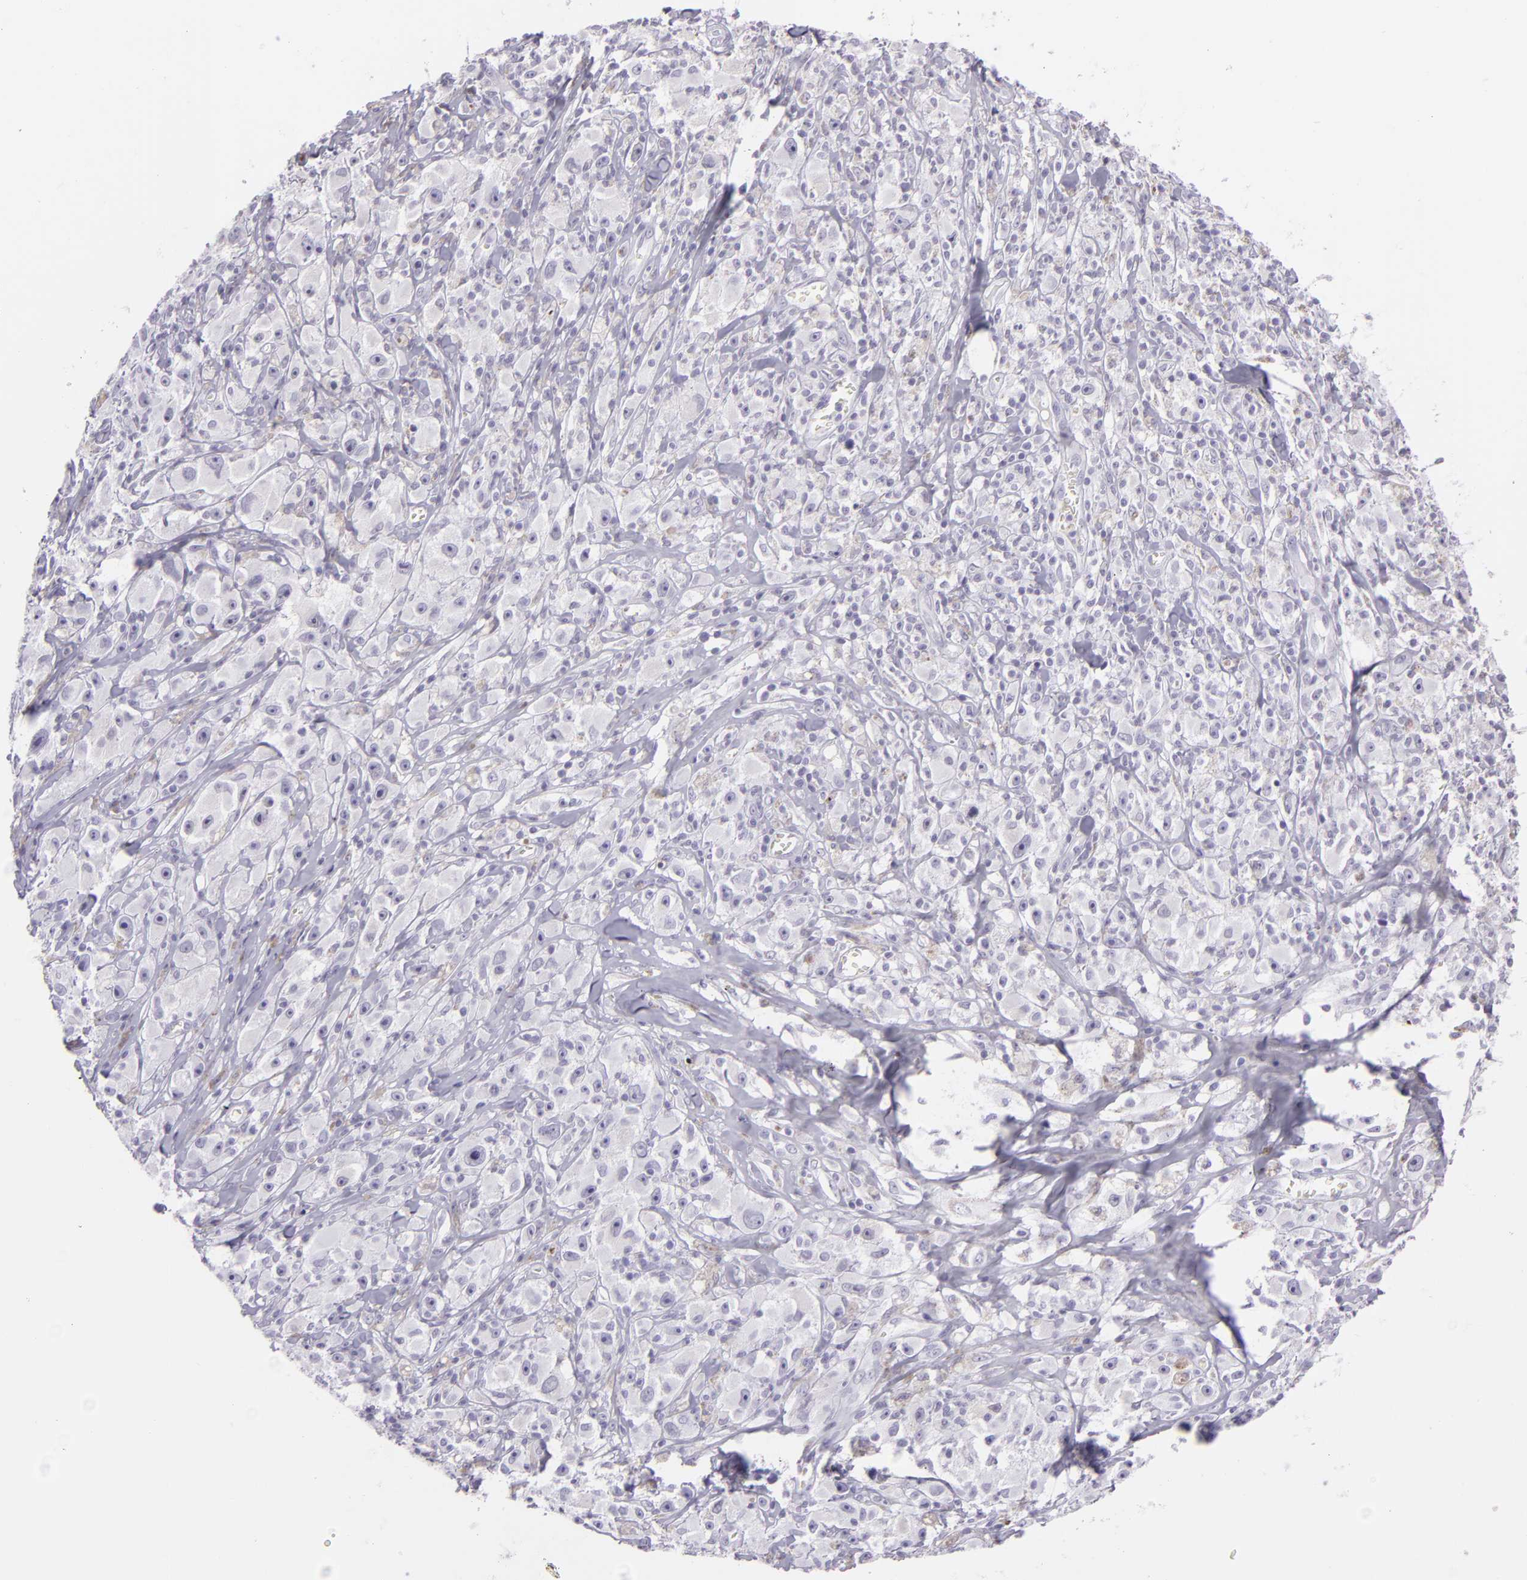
{"staining": {"intensity": "negative", "quantity": "none", "location": "none"}, "tissue": "melanoma", "cell_type": "Tumor cells", "image_type": "cancer", "snomed": [{"axis": "morphology", "description": "Malignant melanoma, NOS"}, {"axis": "topography", "description": "Skin"}], "caption": "Malignant melanoma was stained to show a protein in brown. There is no significant staining in tumor cells. (DAB (3,3'-diaminobenzidine) immunohistochemistry visualized using brightfield microscopy, high magnification).", "gene": "MUC6", "patient": {"sex": "male", "age": 56}}